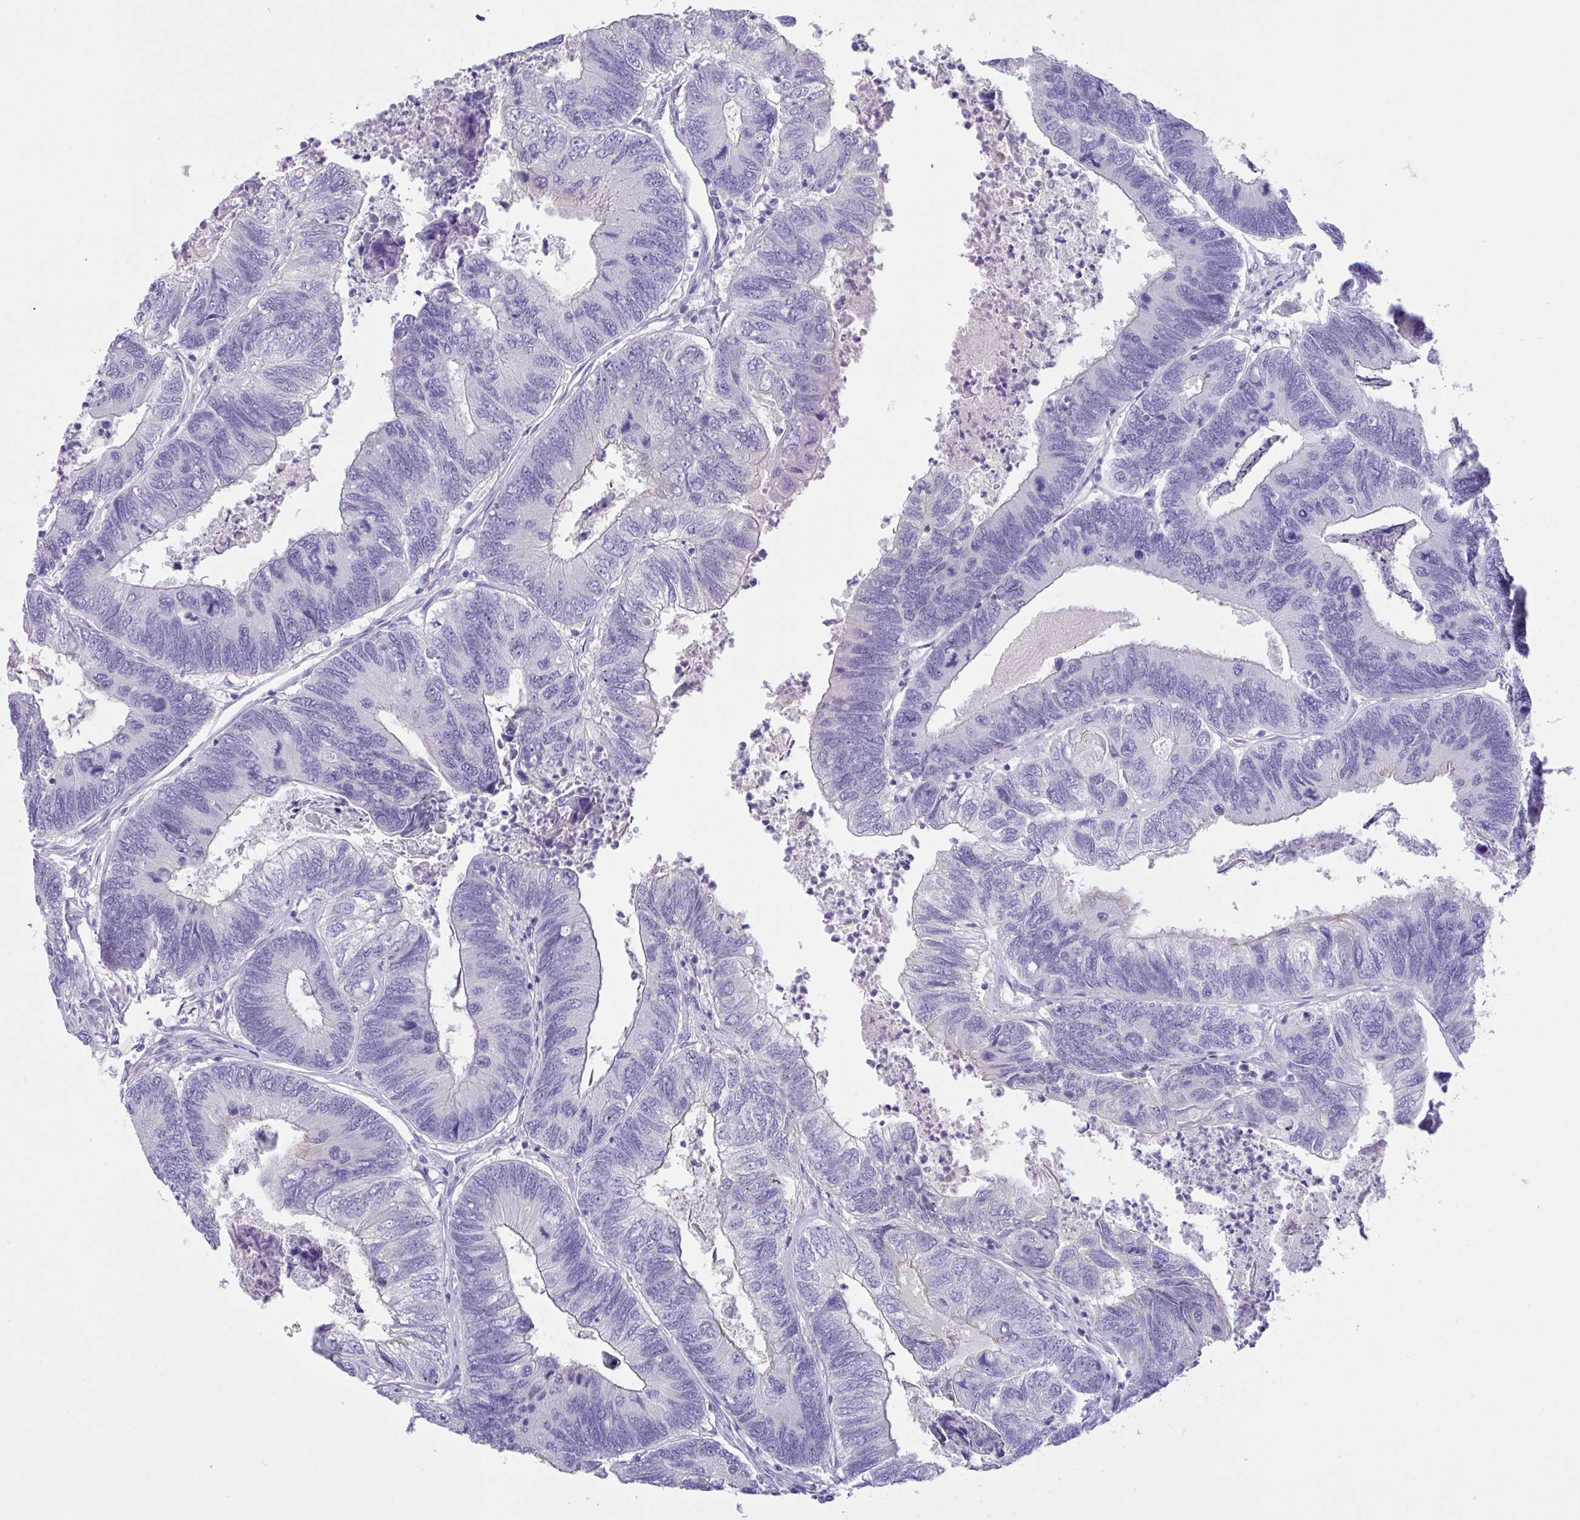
{"staining": {"intensity": "negative", "quantity": "none", "location": "none"}, "tissue": "colorectal cancer", "cell_type": "Tumor cells", "image_type": "cancer", "snomed": [{"axis": "morphology", "description": "Adenocarcinoma, NOS"}, {"axis": "topography", "description": "Colon"}], "caption": "Immunohistochemistry (IHC) micrograph of neoplastic tissue: colorectal cancer stained with DAB (3,3'-diaminobenzidine) displays no significant protein staining in tumor cells. Nuclei are stained in blue.", "gene": "FBXL20", "patient": {"sex": "female", "age": 67}}